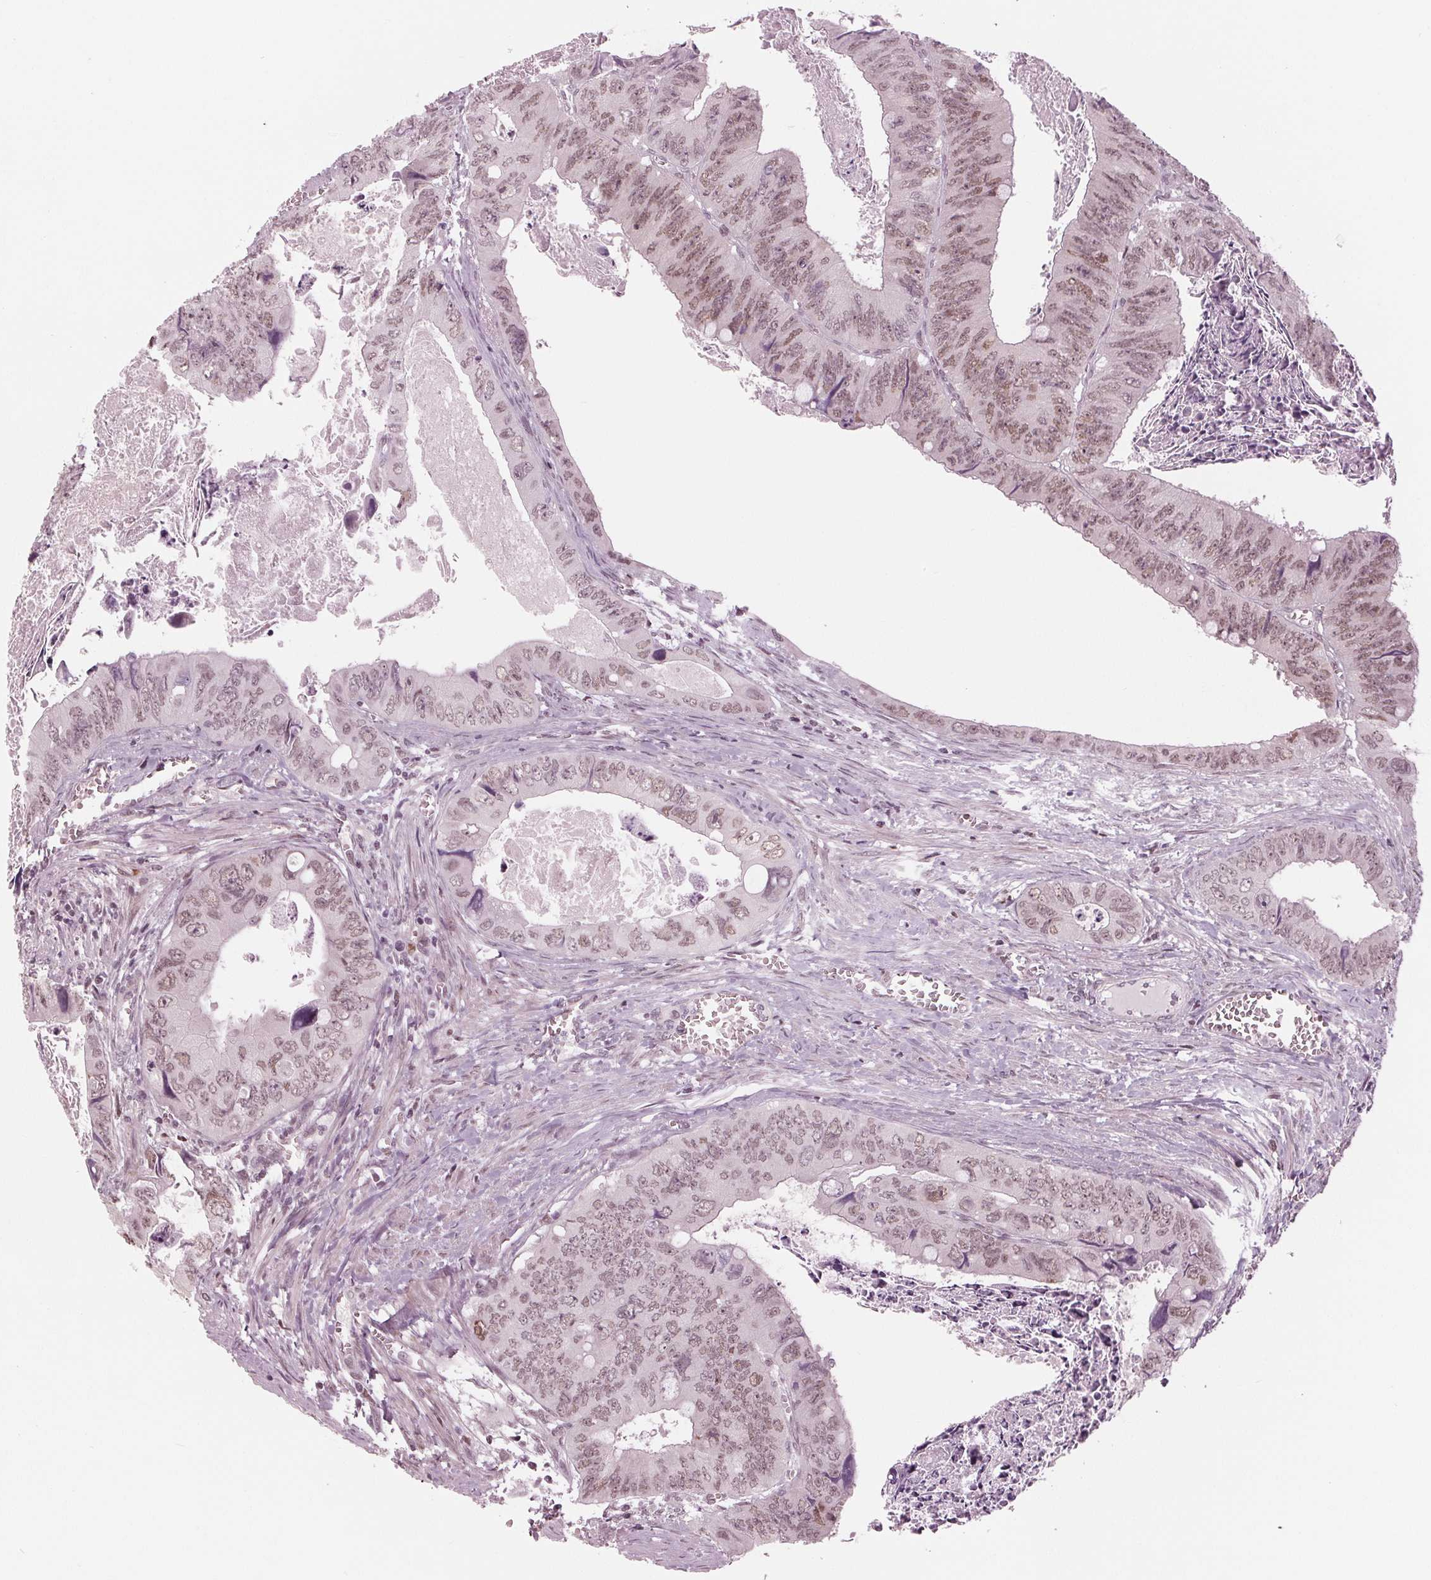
{"staining": {"intensity": "weak", "quantity": ">75%", "location": "nuclear"}, "tissue": "colorectal cancer", "cell_type": "Tumor cells", "image_type": "cancer", "snomed": [{"axis": "morphology", "description": "Adenocarcinoma, NOS"}, {"axis": "topography", "description": "Colon"}], "caption": "Colorectal cancer (adenocarcinoma) stained for a protein (brown) demonstrates weak nuclear positive expression in approximately >75% of tumor cells.", "gene": "DNMT3L", "patient": {"sex": "female", "age": 84}}